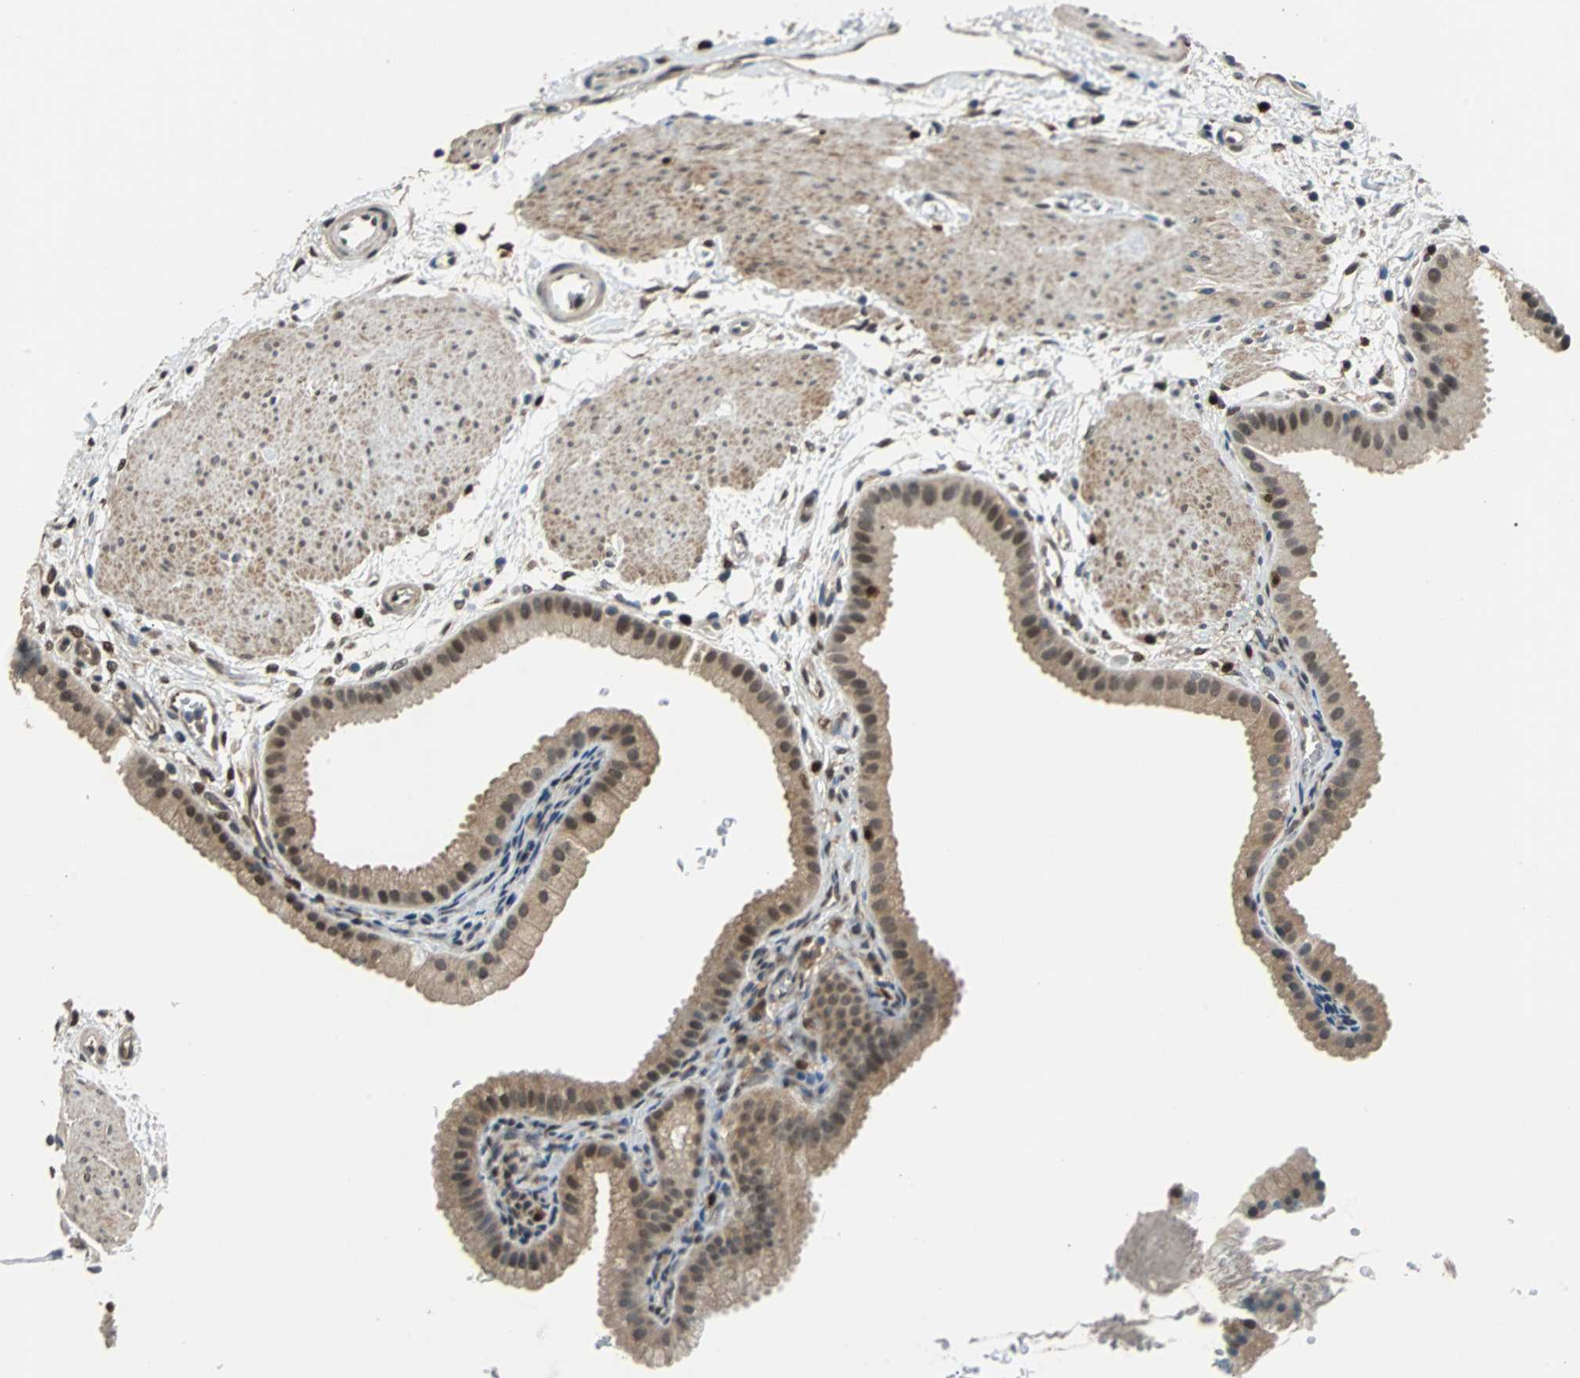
{"staining": {"intensity": "moderate", "quantity": ">75%", "location": "cytoplasmic/membranous,nuclear"}, "tissue": "gallbladder", "cell_type": "Glandular cells", "image_type": "normal", "snomed": [{"axis": "morphology", "description": "Normal tissue, NOS"}, {"axis": "topography", "description": "Gallbladder"}], "caption": "Unremarkable gallbladder shows moderate cytoplasmic/membranous,nuclear positivity in approximately >75% of glandular cells, visualized by immunohistochemistry.", "gene": "PRDX6", "patient": {"sex": "female", "age": 64}}